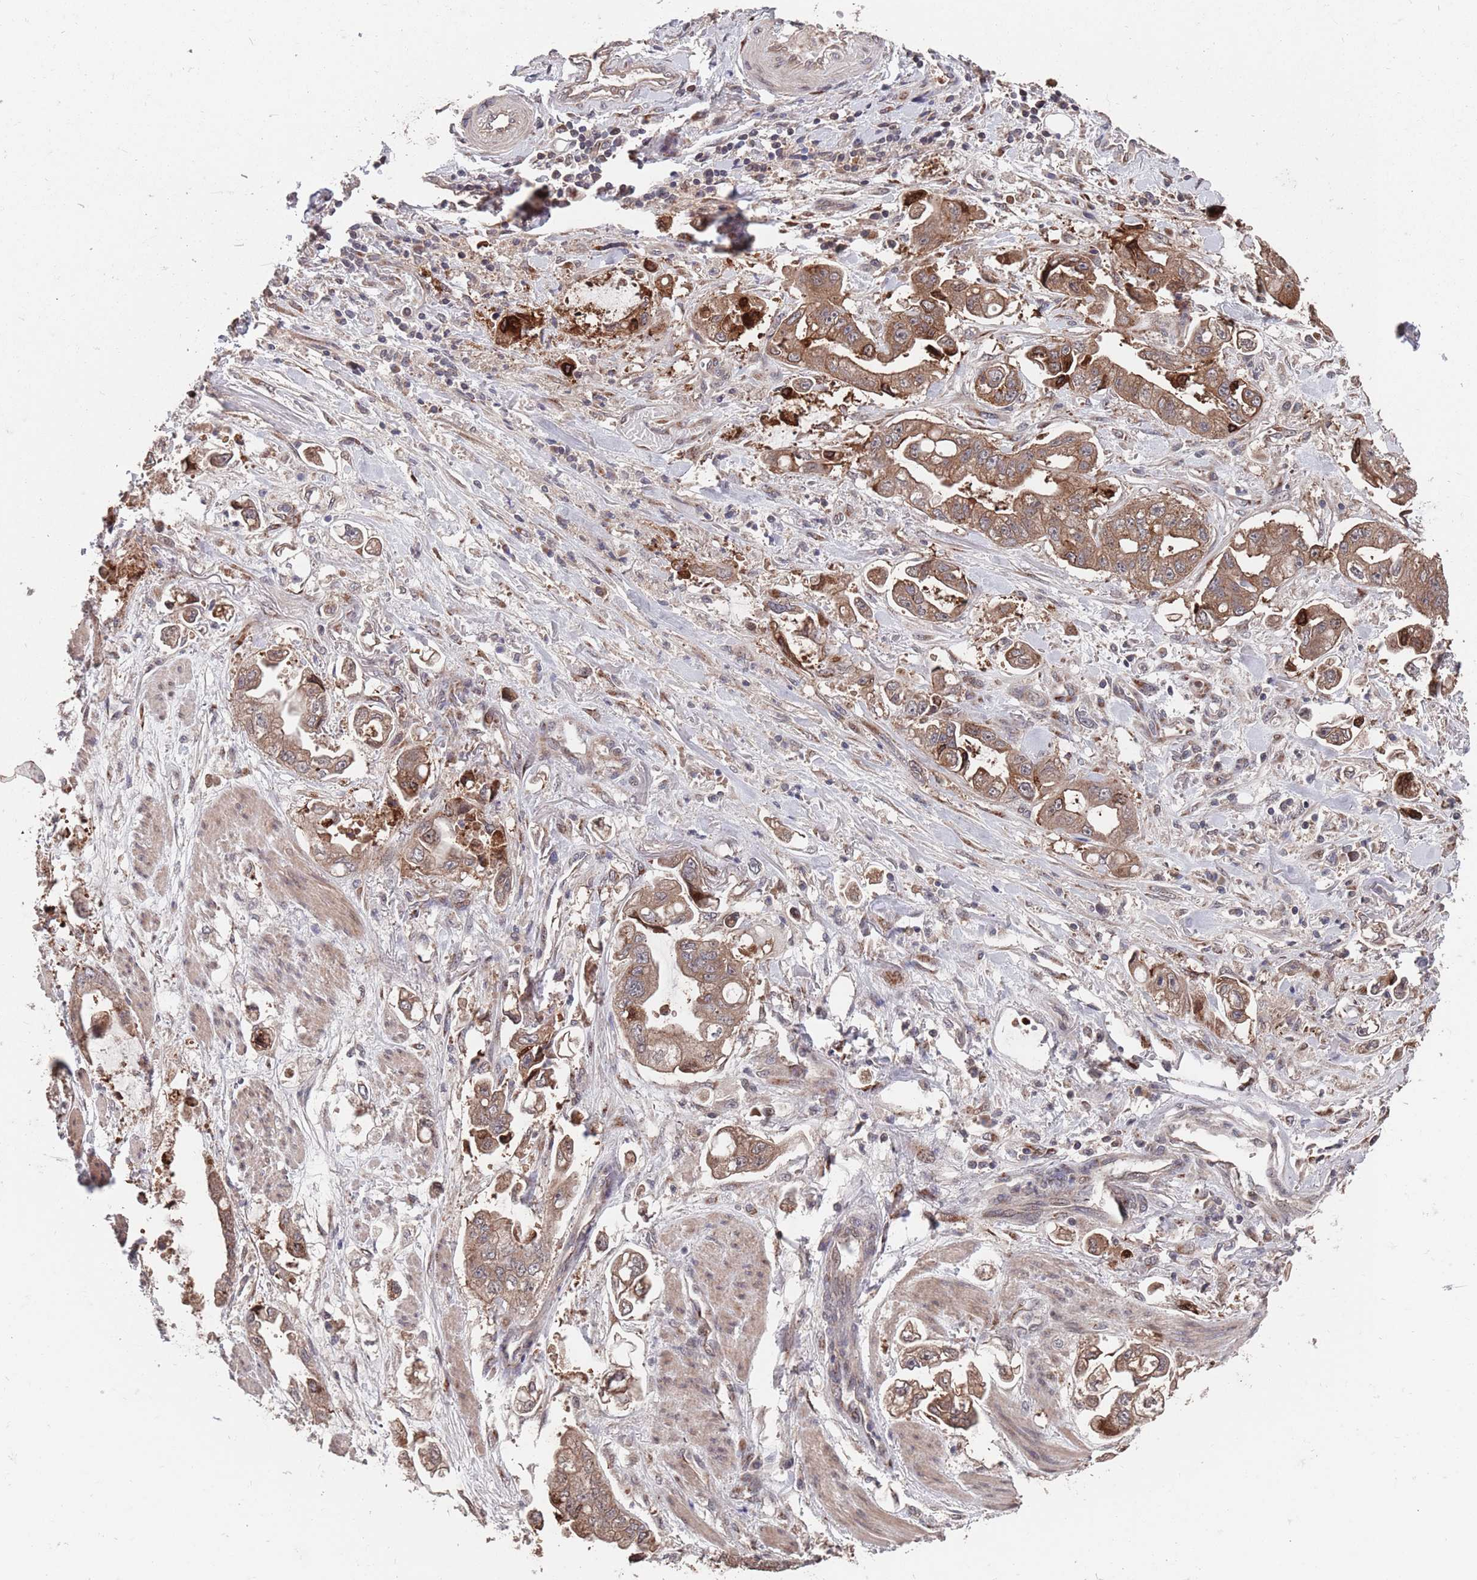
{"staining": {"intensity": "strong", "quantity": ">75%", "location": "cytoplasmic/membranous"}, "tissue": "stomach cancer", "cell_type": "Tumor cells", "image_type": "cancer", "snomed": [{"axis": "morphology", "description": "Adenocarcinoma, NOS"}, {"axis": "topography", "description": "Stomach"}], "caption": "Stomach adenocarcinoma tissue reveals strong cytoplasmic/membranous positivity in approximately >75% of tumor cells, visualized by immunohistochemistry.", "gene": "UNC45A", "patient": {"sex": "male", "age": 62}}